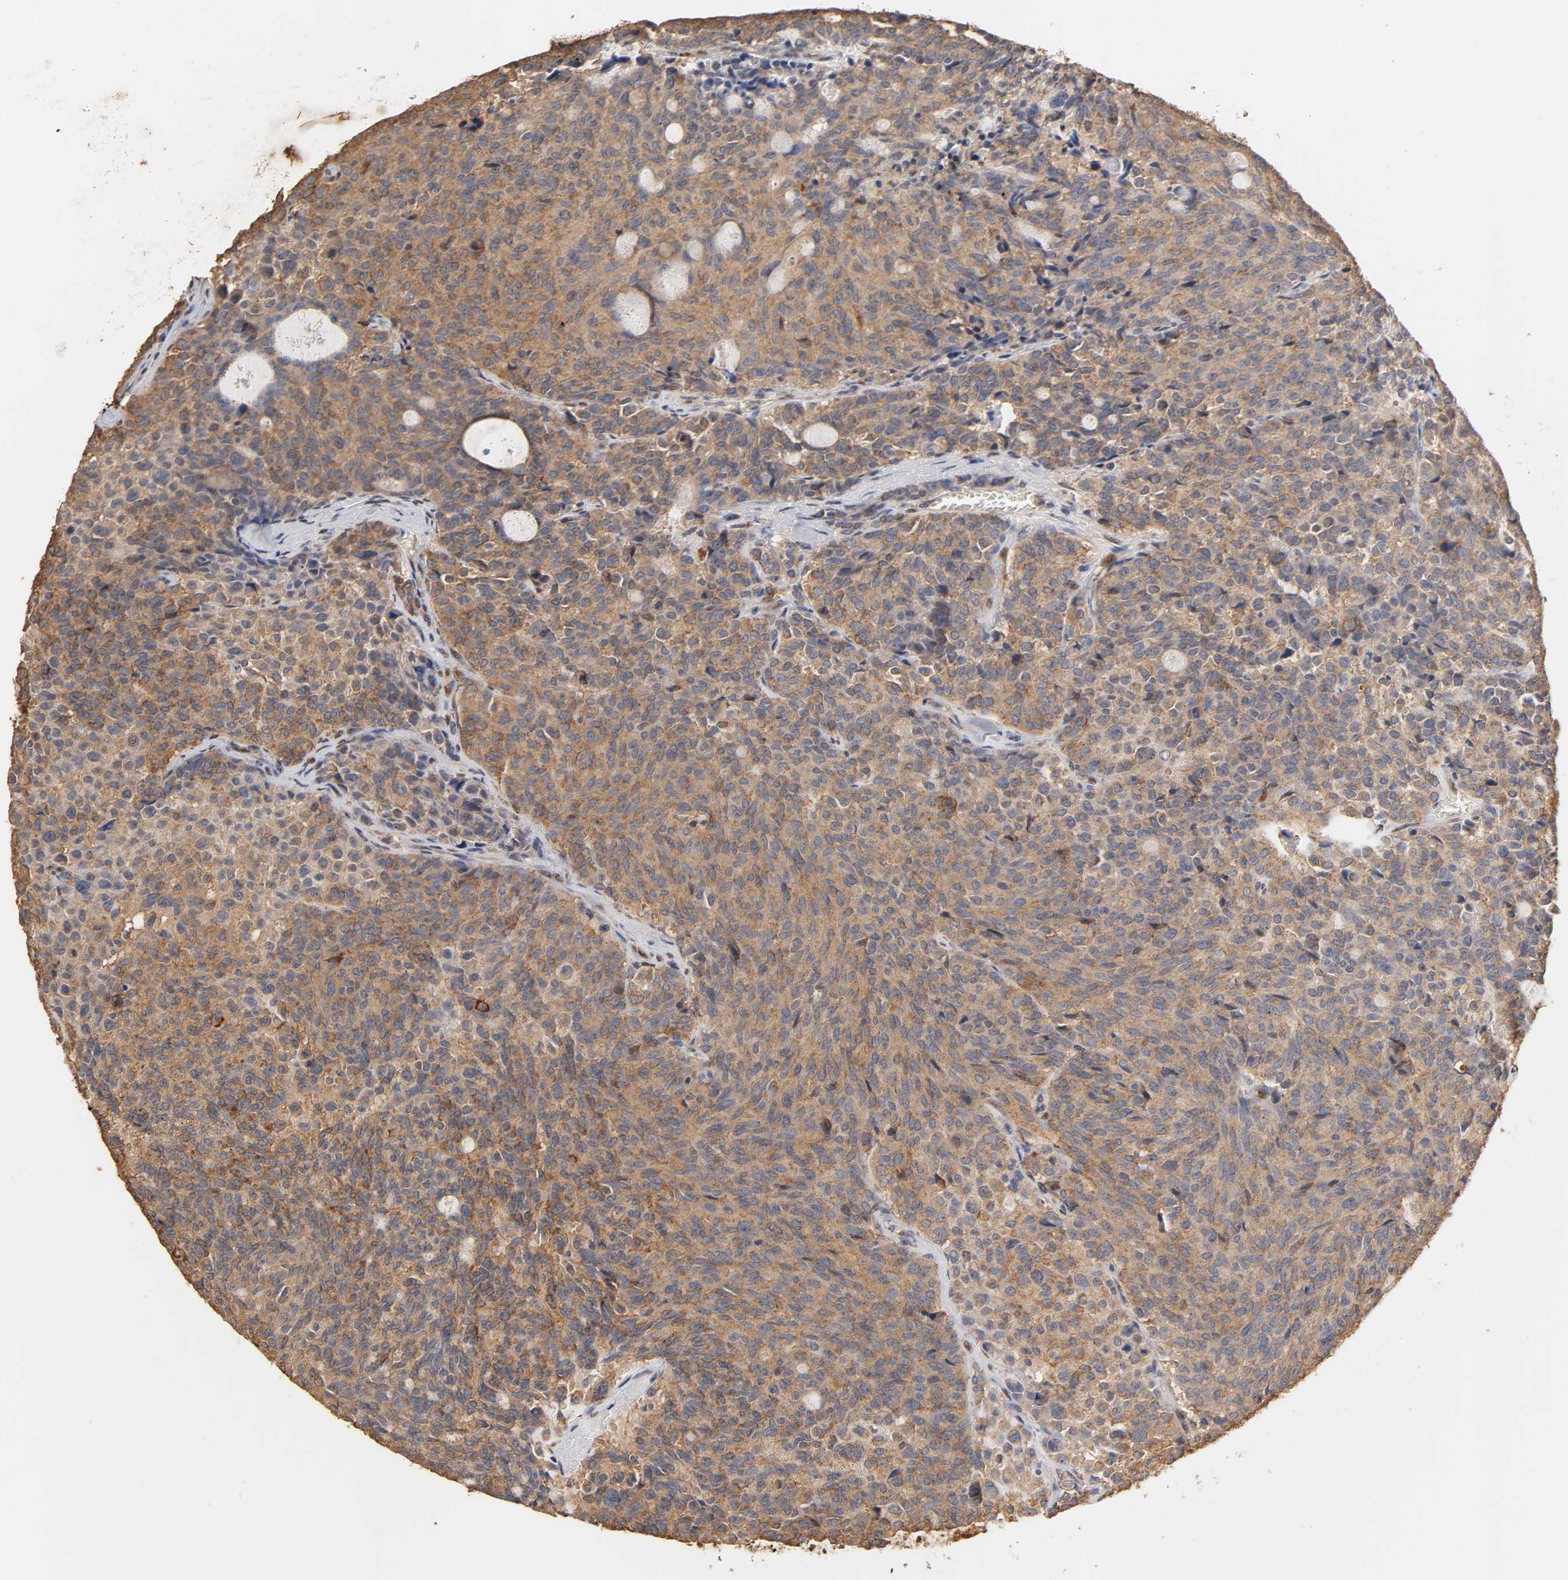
{"staining": {"intensity": "strong", "quantity": ">75%", "location": "cytoplasmic/membranous"}, "tissue": "carcinoid", "cell_type": "Tumor cells", "image_type": "cancer", "snomed": [{"axis": "morphology", "description": "Carcinoid, malignant, NOS"}, {"axis": "topography", "description": "Pancreas"}], "caption": "Tumor cells demonstrate high levels of strong cytoplasmic/membranous expression in about >75% of cells in carcinoid. The staining was performed using DAB, with brown indicating positive protein expression. Nuclei are stained blue with hematoxylin.", "gene": "PKN1", "patient": {"sex": "female", "age": 54}}